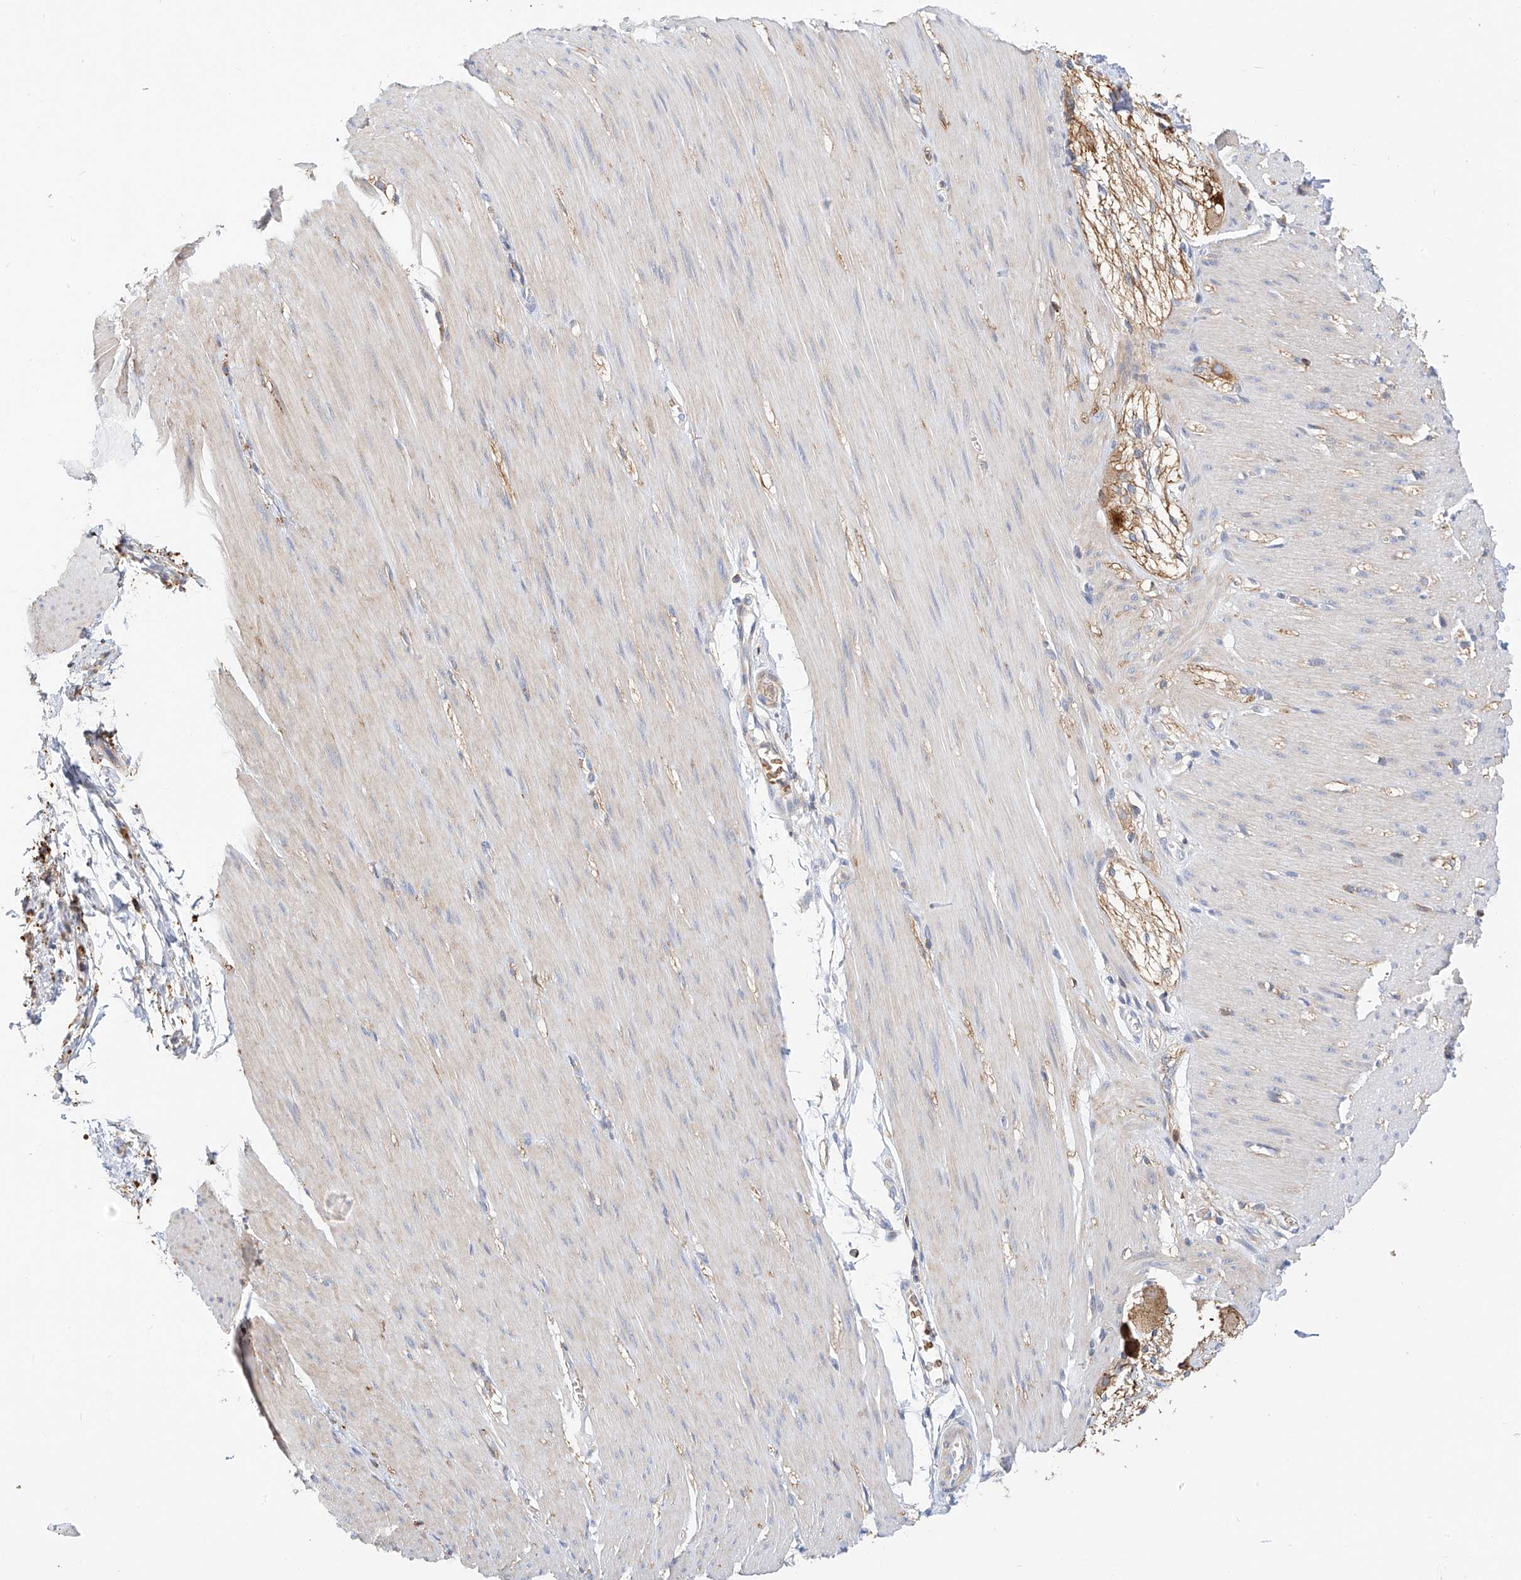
{"staining": {"intensity": "moderate", "quantity": "25%-75%", "location": "cytoplasmic/membranous"}, "tissue": "smooth muscle", "cell_type": "Smooth muscle cells", "image_type": "normal", "snomed": [{"axis": "morphology", "description": "Normal tissue, NOS"}, {"axis": "morphology", "description": "Adenocarcinoma, NOS"}, {"axis": "topography", "description": "Colon"}, {"axis": "topography", "description": "Peripheral nerve tissue"}], "caption": "Smooth muscle cells demonstrate medium levels of moderate cytoplasmic/membranous positivity in approximately 25%-75% of cells in normal smooth muscle. (Stains: DAB (3,3'-diaminobenzidine) in brown, nuclei in blue, Microscopy: brightfield microscopy at high magnification).", "gene": "TXNDC9", "patient": {"sex": "male", "age": 14}}